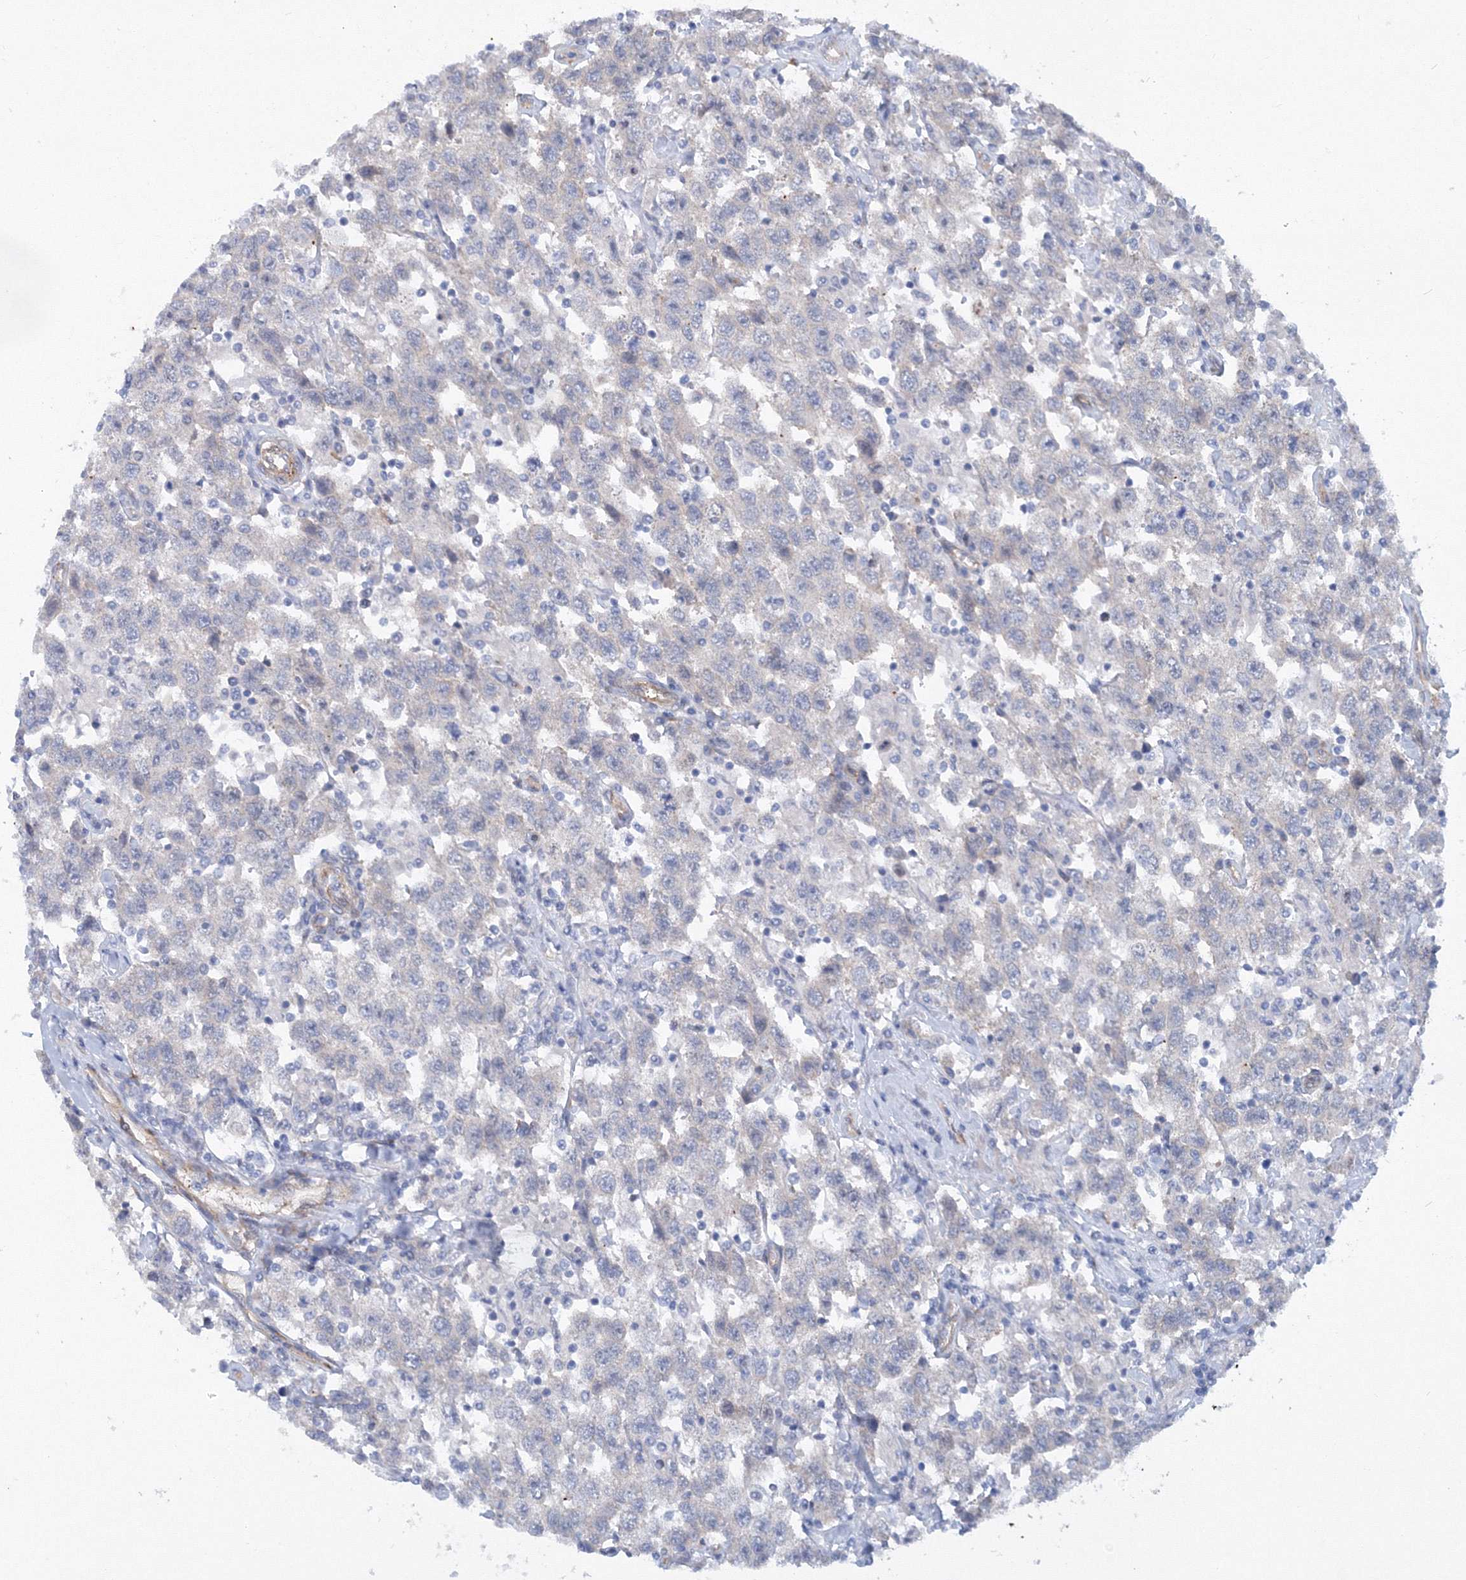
{"staining": {"intensity": "negative", "quantity": "none", "location": "none"}, "tissue": "testis cancer", "cell_type": "Tumor cells", "image_type": "cancer", "snomed": [{"axis": "morphology", "description": "Seminoma, NOS"}, {"axis": "topography", "description": "Testis"}], "caption": "Tumor cells are negative for brown protein staining in testis seminoma. (Stains: DAB immunohistochemistry with hematoxylin counter stain, Microscopy: brightfield microscopy at high magnification).", "gene": "TANC1", "patient": {"sex": "male", "age": 41}}